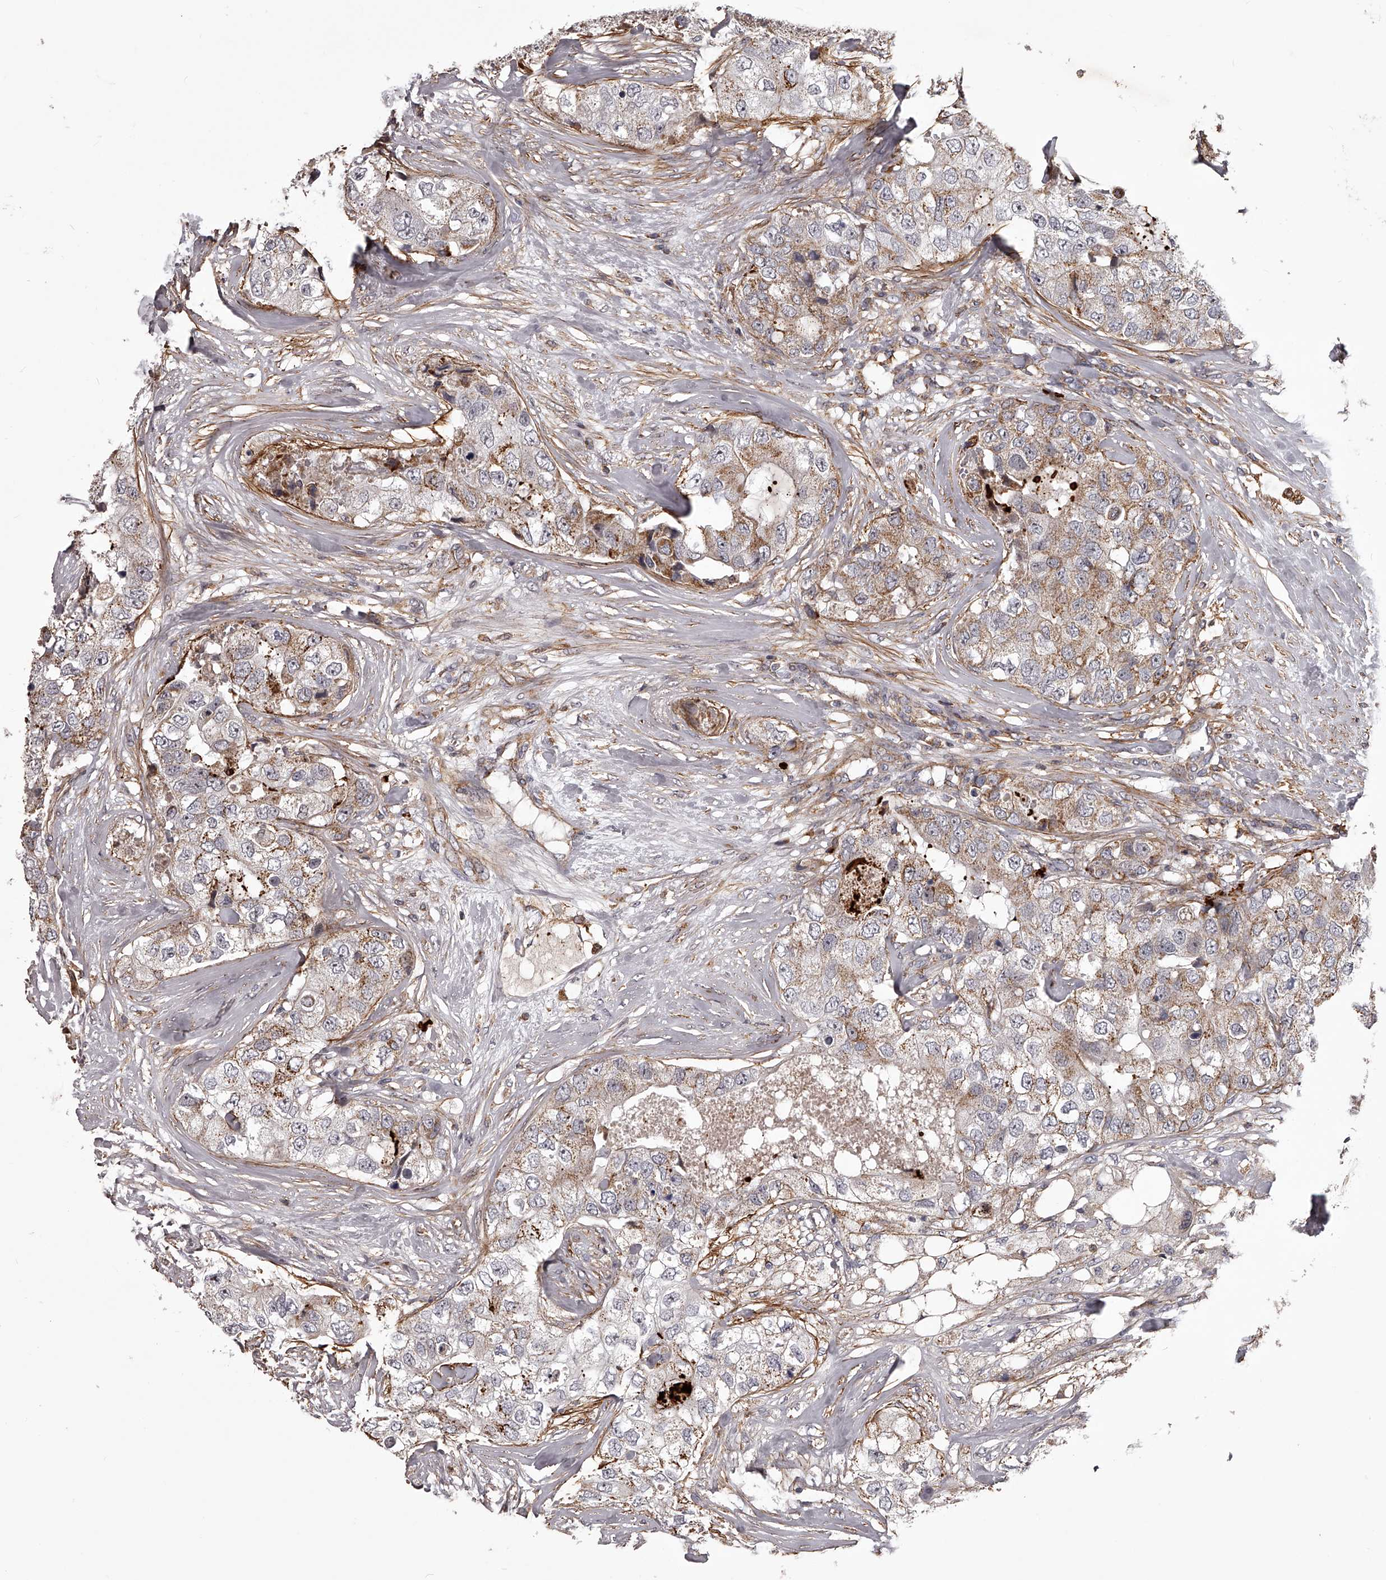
{"staining": {"intensity": "moderate", "quantity": "25%-75%", "location": "cytoplasmic/membranous"}, "tissue": "breast cancer", "cell_type": "Tumor cells", "image_type": "cancer", "snomed": [{"axis": "morphology", "description": "Duct carcinoma"}, {"axis": "topography", "description": "Breast"}], "caption": "Breast cancer (intraductal carcinoma) stained for a protein (brown) exhibits moderate cytoplasmic/membranous positive staining in about 25%-75% of tumor cells.", "gene": "RRP36", "patient": {"sex": "female", "age": 62}}